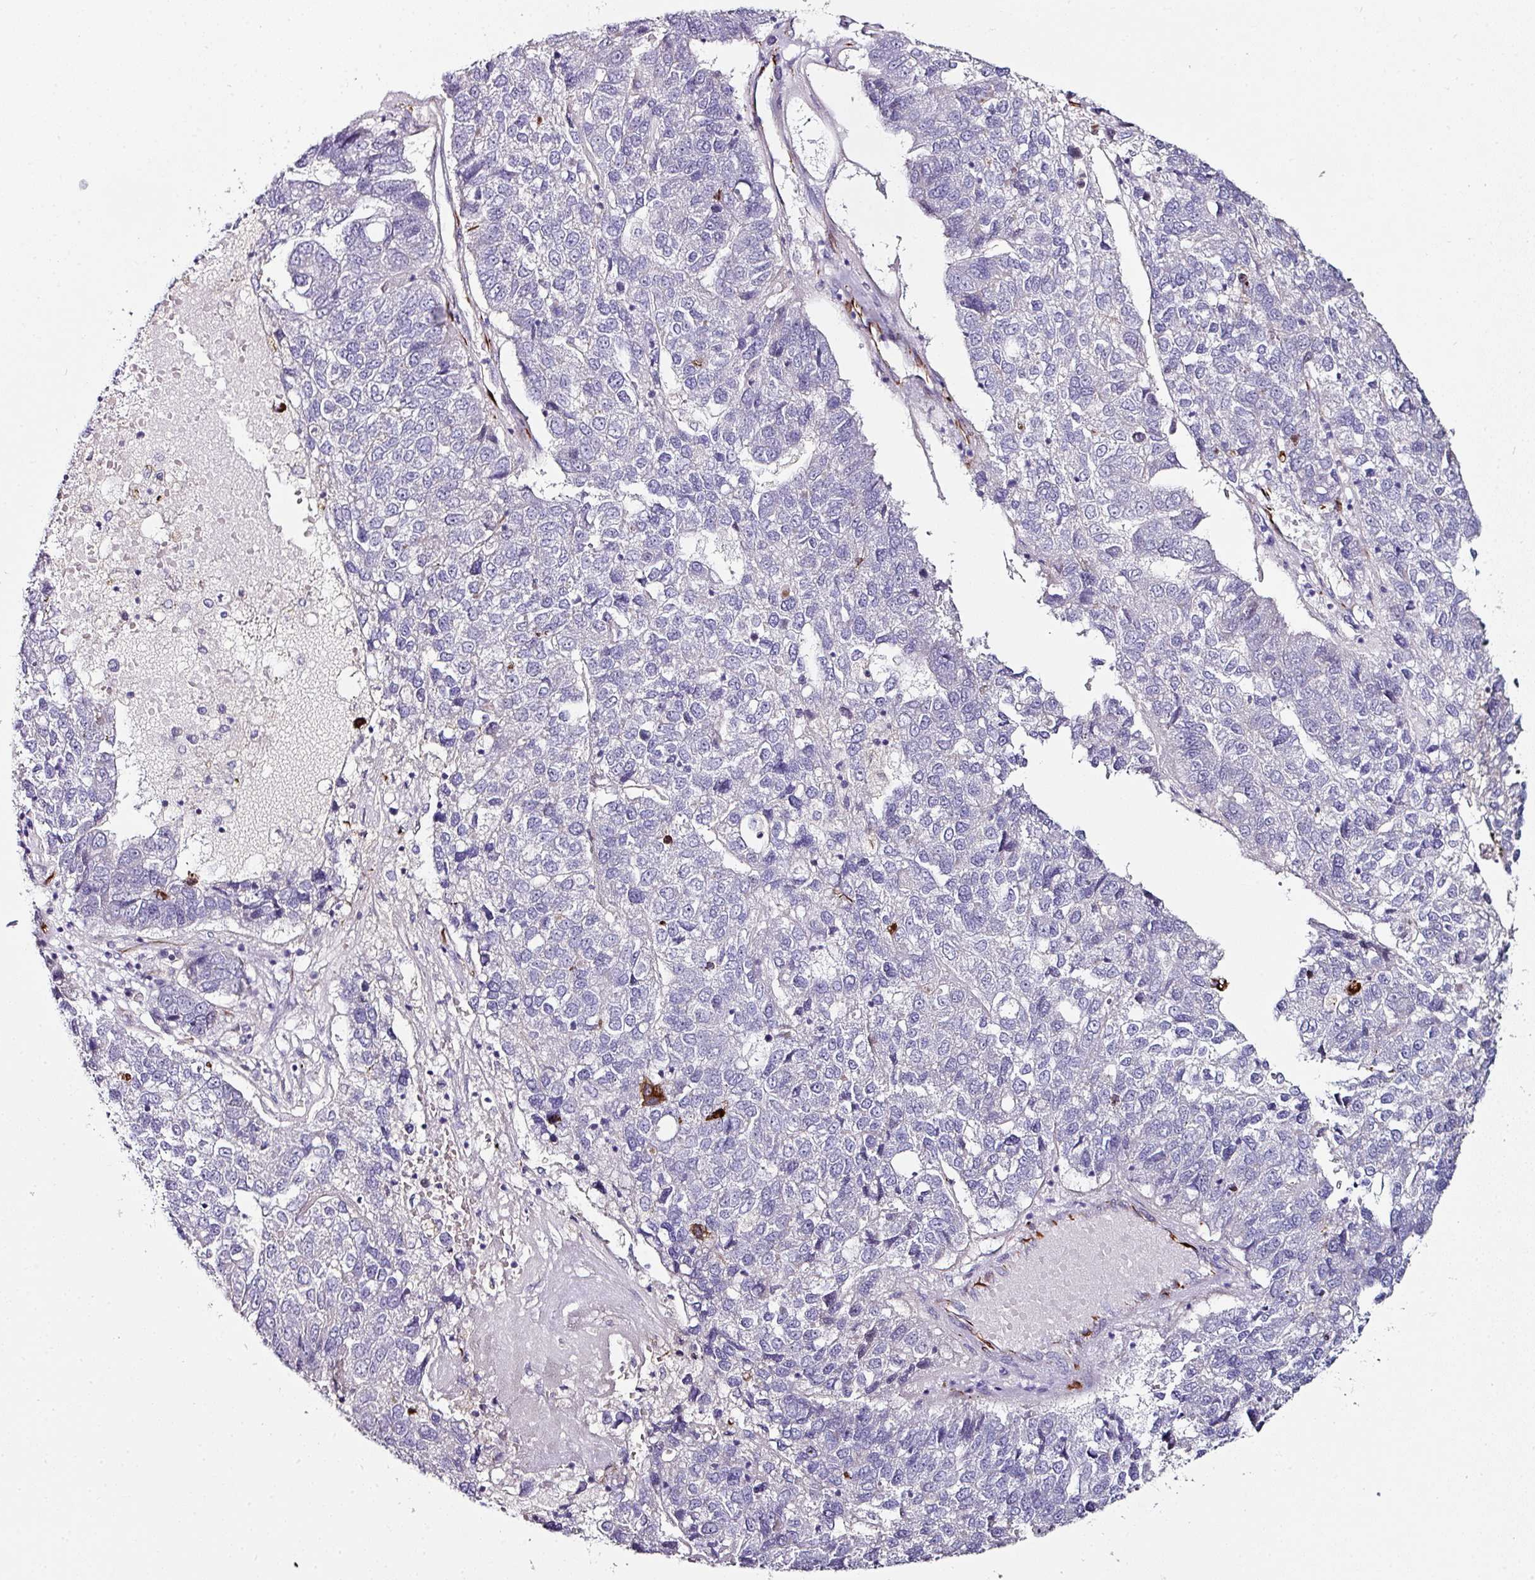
{"staining": {"intensity": "negative", "quantity": "none", "location": "none"}, "tissue": "pancreatic cancer", "cell_type": "Tumor cells", "image_type": "cancer", "snomed": [{"axis": "morphology", "description": "Adenocarcinoma, NOS"}, {"axis": "topography", "description": "Pancreas"}], "caption": "This photomicrograph is of pancreatic cancer stained with immunohistochemistry (IHC) to label a protein in brown with the nuclei are counter-stained blue. There is no positivity in tumor cells. Brightfield microscopy of immunohistochemistry stained with DAB (brown) and hematoxylin (blue), captured at high magnification.", "gene": "TMPRSS9", "patient": {"sex": "female", "age": 61}}